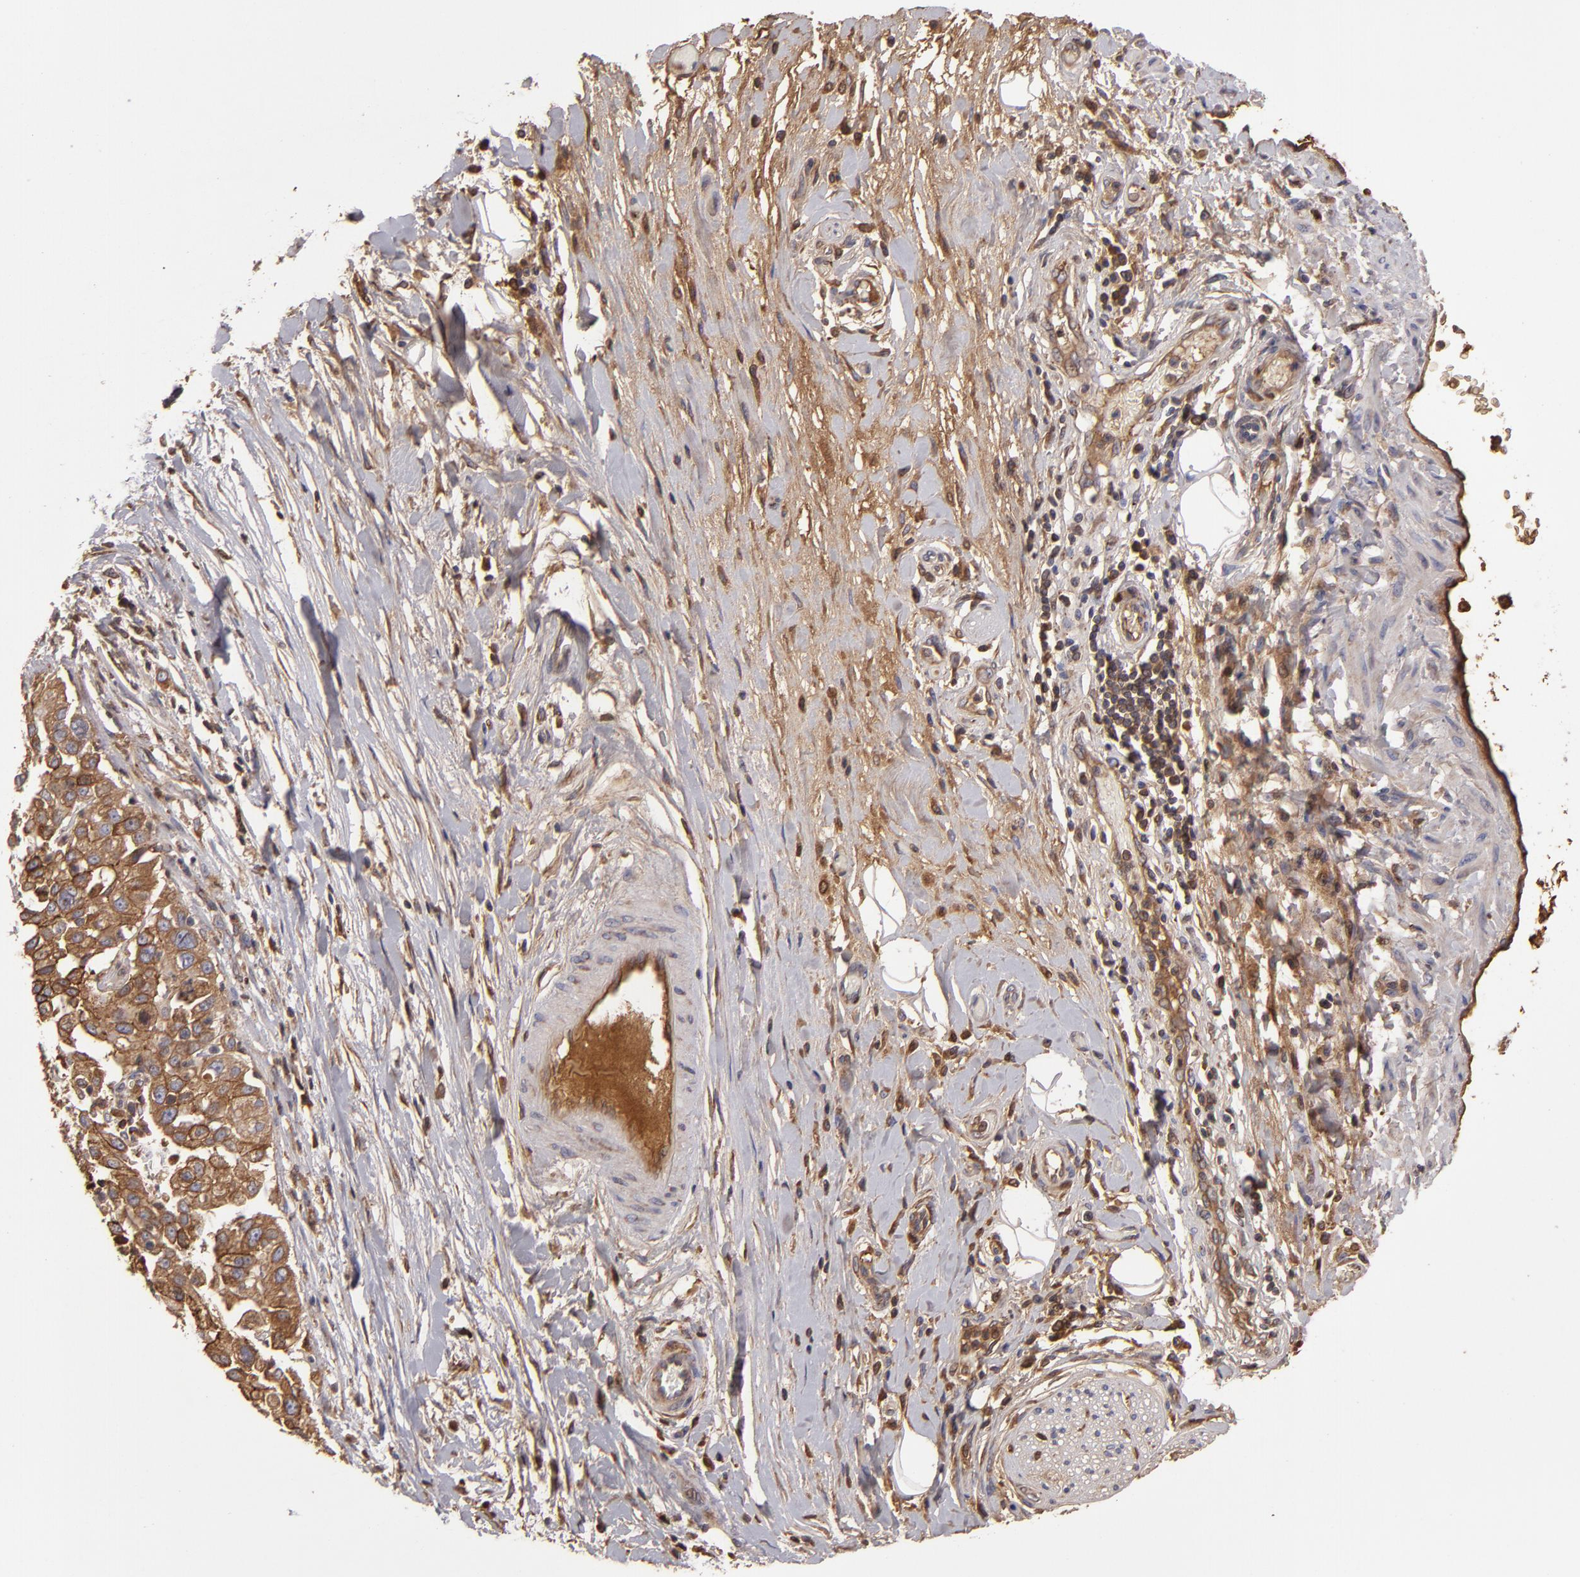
{"staining": {"intensity": "strong", "quantity": ">75%", "location": "cytoplasmic/membranous"}, "tissue": "pancreatic cancer", "cell_type": "Tumor cells", "image_type": "cancer", "snomed": [{"axis": "morphology", "description": "Adenocarcinoma, NOS"}, {"axis": "topography", "description": "Pancreas"}], "caption": "The micrograph displays a brown stain indicating the presence of a protein in the cytoplasmic/membranous of tumor cells in adenocarcinoma (pancreatic).", "gene": "CFB", "patient": {"sex": "female", "age": 52}}